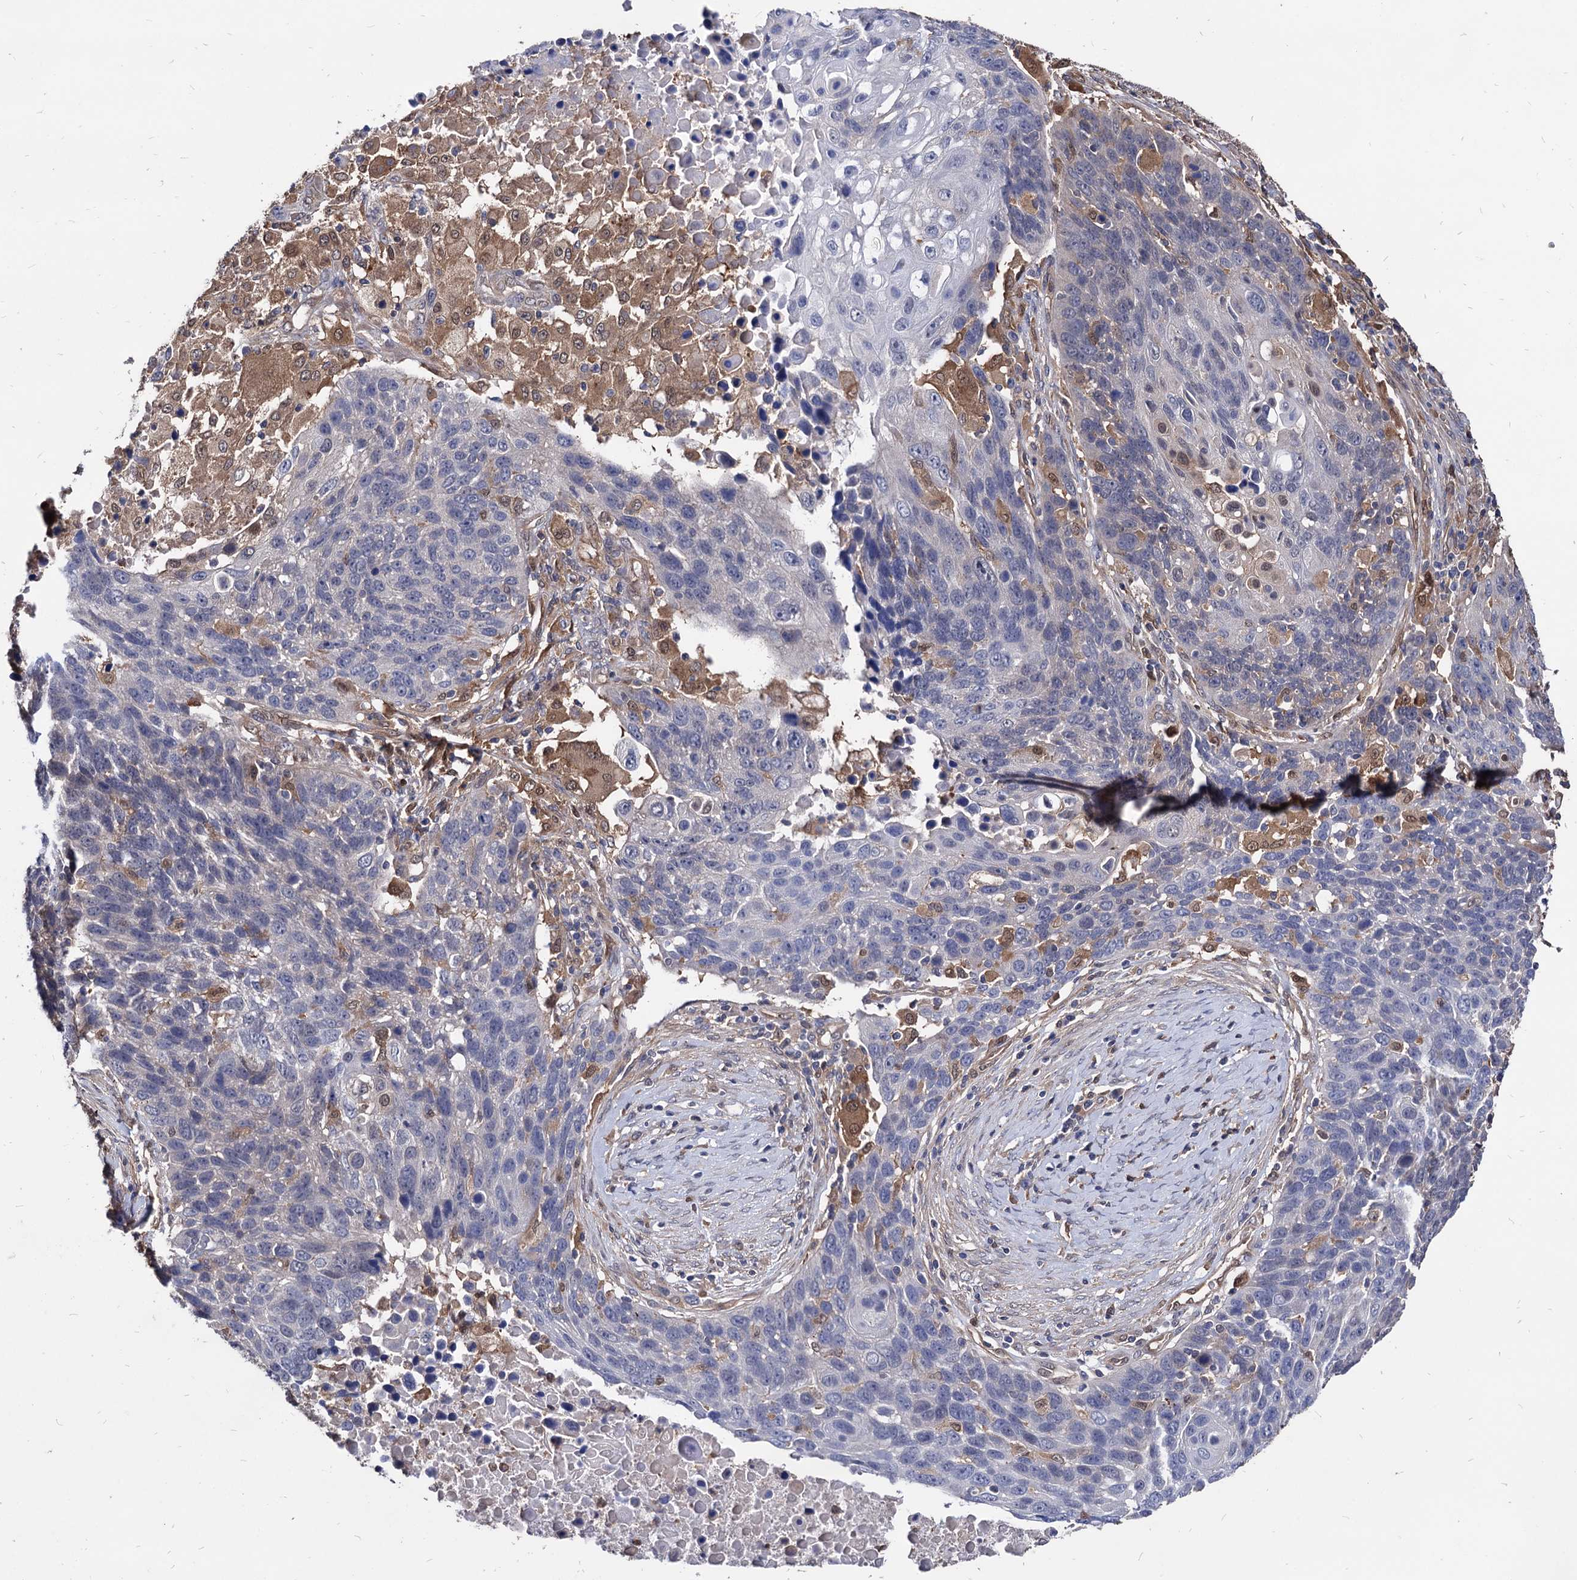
{"staining": {"intensity": "negative", "quantity": "none", "location": "none"}, "tissue": "lung cancer", "cell_type": "Tumor cells", "image_type": "cancer", "snomed": [{"axis": "morphology", "description": "Normal tissue, NOS"}, {"axis": "morphology", "description": "Squamous cell carcinoma, NOS"}, {"axis": "topography", "description": "Lymph node"}, {"axis": "topography", "description": "Lung"}], "caption": "Lung cancer (squamous cell carcinoma) stained for a protein using immunohistochemistry shows no expression tumor cells.", "gene": "CPPED1", "patient": {"sex": "male", "age": 66}}